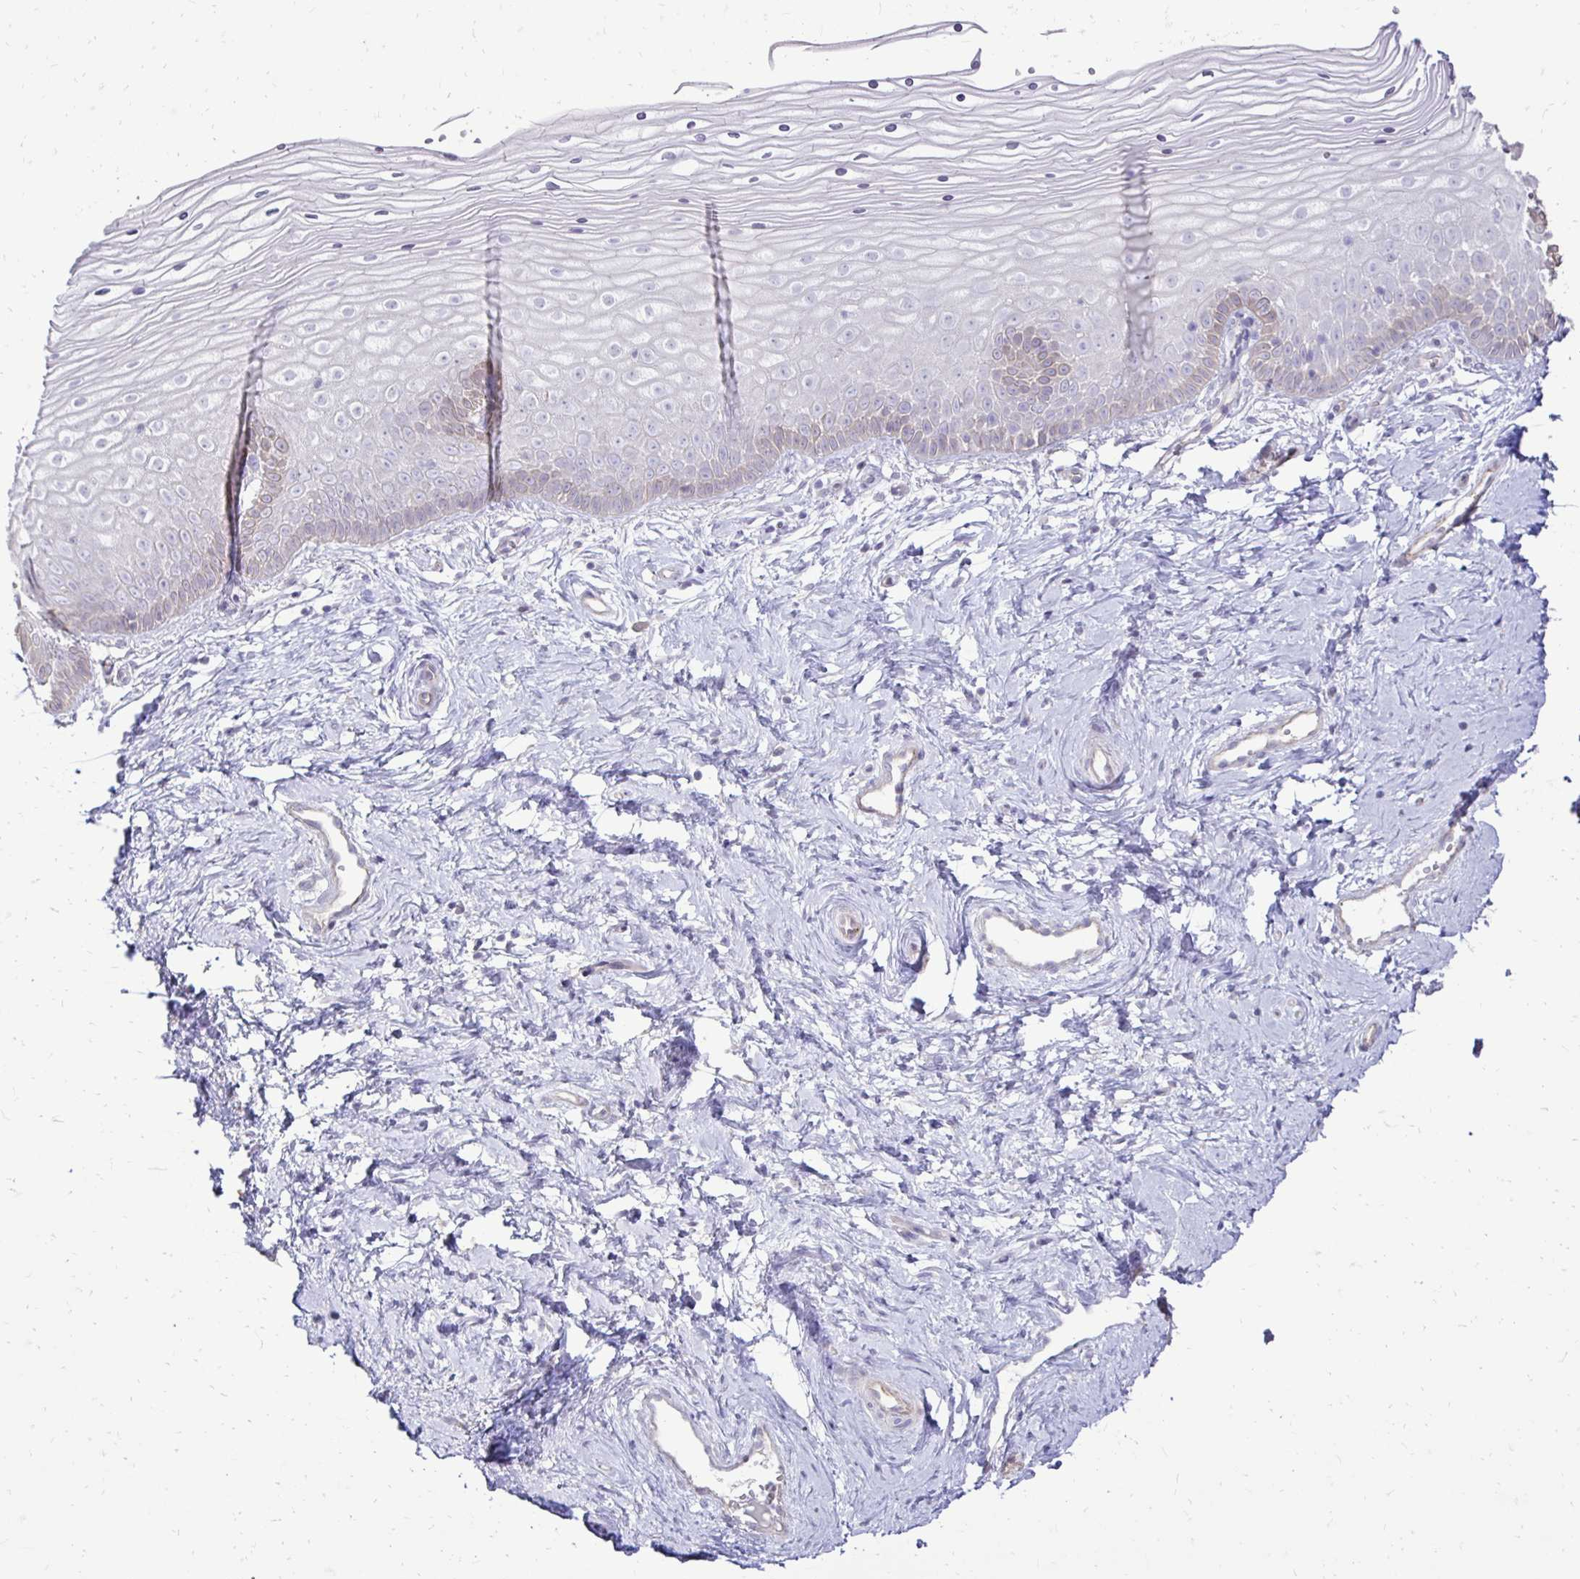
{"staining": {"intensity": "negative", "quantity": "none", "location": "none"}, "tissue": "vagina", "cell_type": "Squamous epithelial cells", "image_type": "normal", "snomed": [{"axis": "morphology", "description": "Normal tissue, NOS"}, {"axis": "topography", "description": "Vagina"}], "caption": "Immunohistochemistry of normal human vagina reveals no expression in squamous epithelial cells. The staining is performed using DAB (3,3'-diaminobenzidine) brown chromogen with nuclei counter-stained in using hematoxylin.", "gene": "GAS2", "patient": {"sex": "female", "age": 38}}